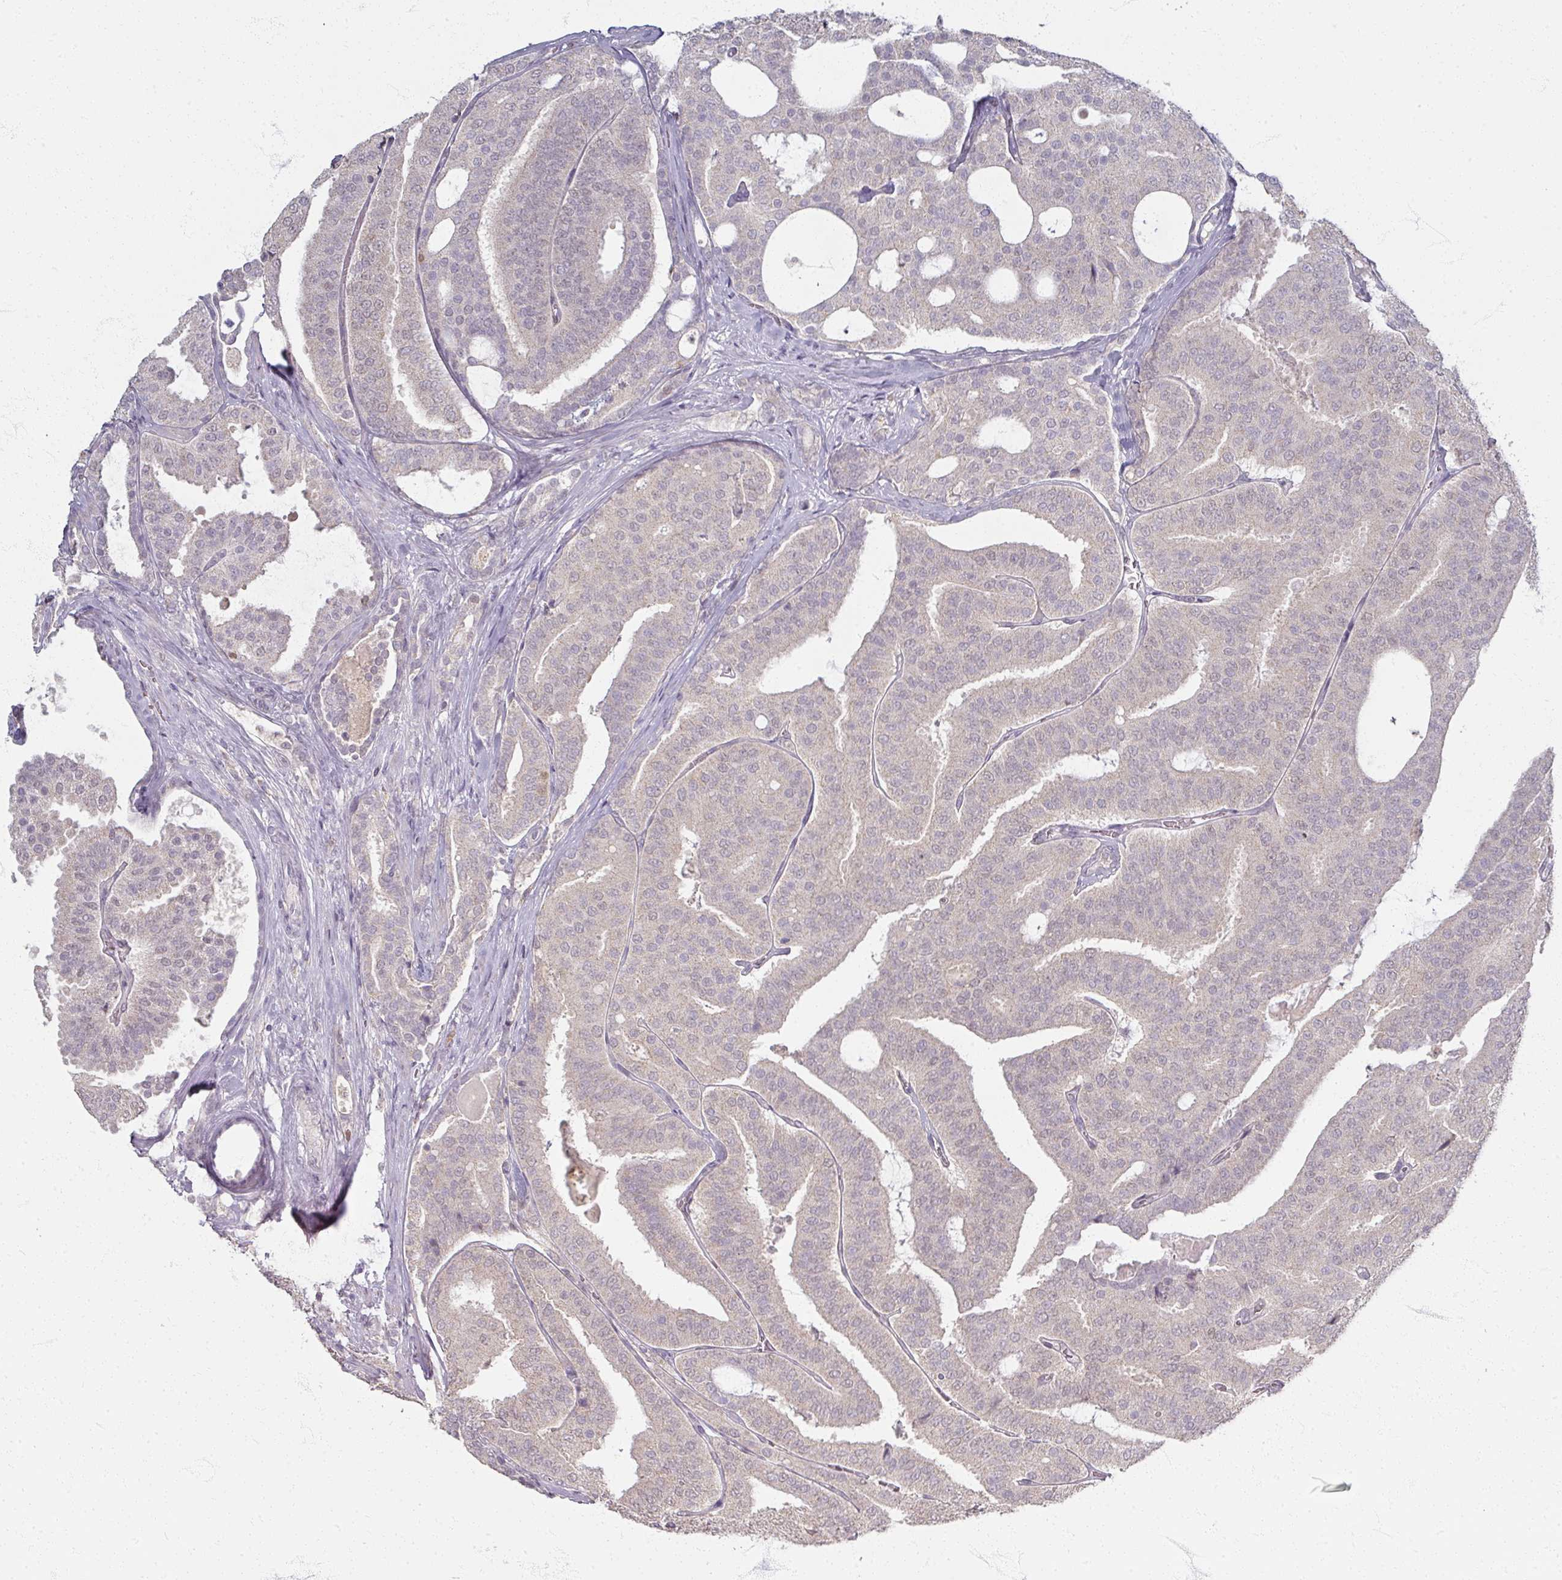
{"staining": {"intensity": "negative", "quantity": "none", "location": "none"}, "tissue": "prostate cancer", "cell_type": "Tumor cells", "image_type": "cancer", "snomed": [{"axis": "morphology", "description": "Adenocarcinoma, High grade"}, {"axis": "topography", "description": "Prostate"}], "caption": "This is an IHC micrograph of prostate cancer (adenocarcinoma (high-grade)). There is no positivity in tumor cells.", "gene": "SOX11", "patient": {"sex": "male", "age": 65}}